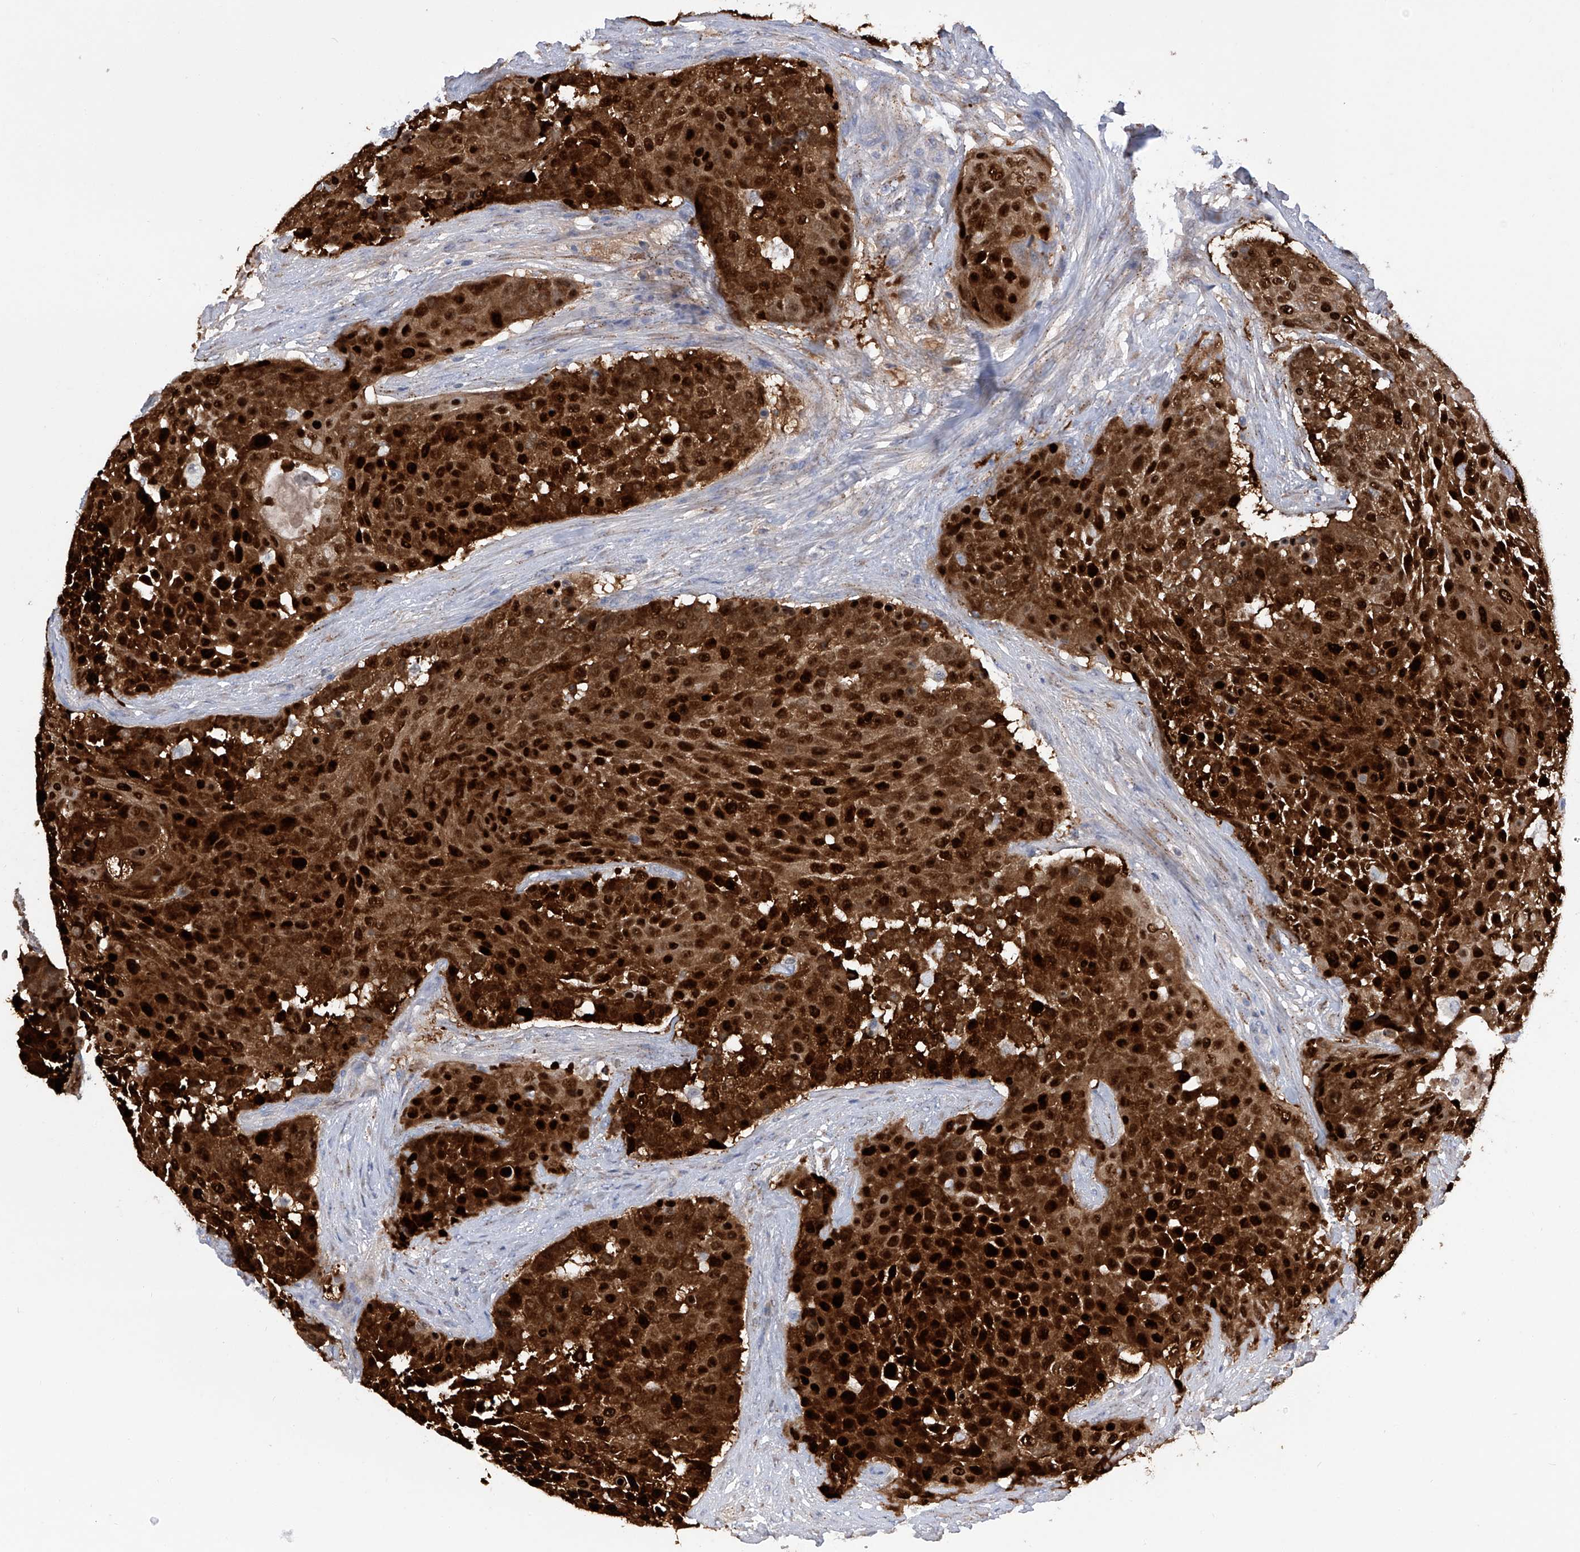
{"staining": {"intensity": "strong", "quantity": ">75%", "location": "cytoplasmic/membranous,nuclear"}, "tissue": "urothelial cancer", "cell_type": "Tumor cells", "image_type": "cancer", "snomed": [{"axis": "morphology", "description": "Urothelial carcinoma, High grade"}, {"axis": "topography", "description": "Urinary bladder"}], "caption": "Protein expression by immunohistochemistry (IHC) reveals strong cytoplasmic/membranous and nuclear staining in approximately >75% of tumor cells in high-grade urothelial carcinoma.", "gene": "PHF20", "patient": {"sex": "female", "age": 63}}